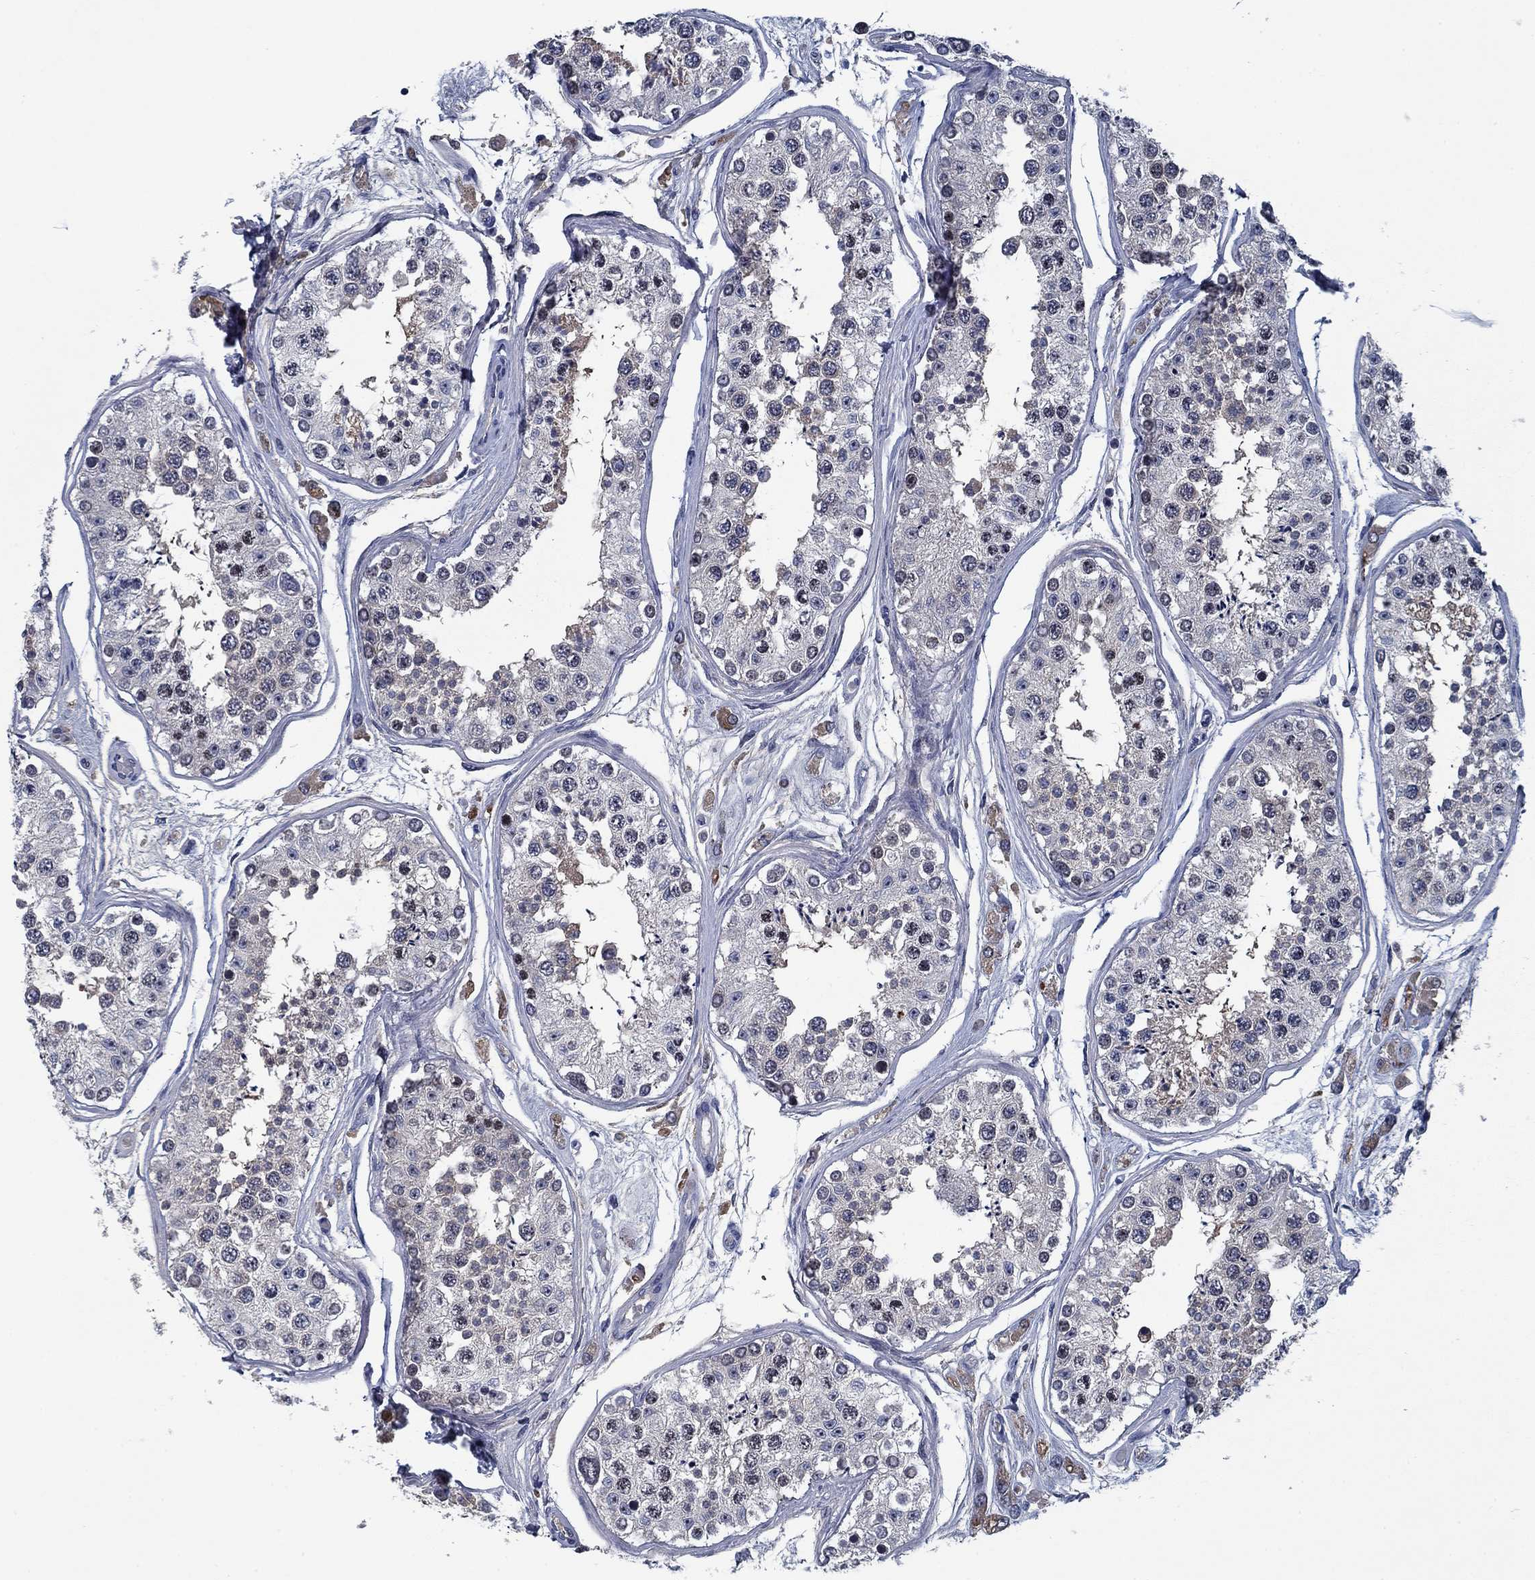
{"staining": {"intensity": "strong", "quantity": "25%-75%", "location": "cytoplasmic/membranous,nuclear"}, "tissue": "testis", "cell_type": "Cells in seminiferous ducts", "image_type": "normal", "snomed": [{"axis": "morphology", "description": "Normal tissue, NOS"}, {"axis": "topography", "description": "Testis"}], "caption": "The photomicrograph displays staining of unremarkable testis, revealing strong cytoplasmic/membranous,nuclear protein positivity (brown color) within cells in seminiferous ducts. (Brightfield microscopy of DAB IHC at high magnification).", "gene": "PNMA8A", "patient": {"sex": "male", "age": 25}}